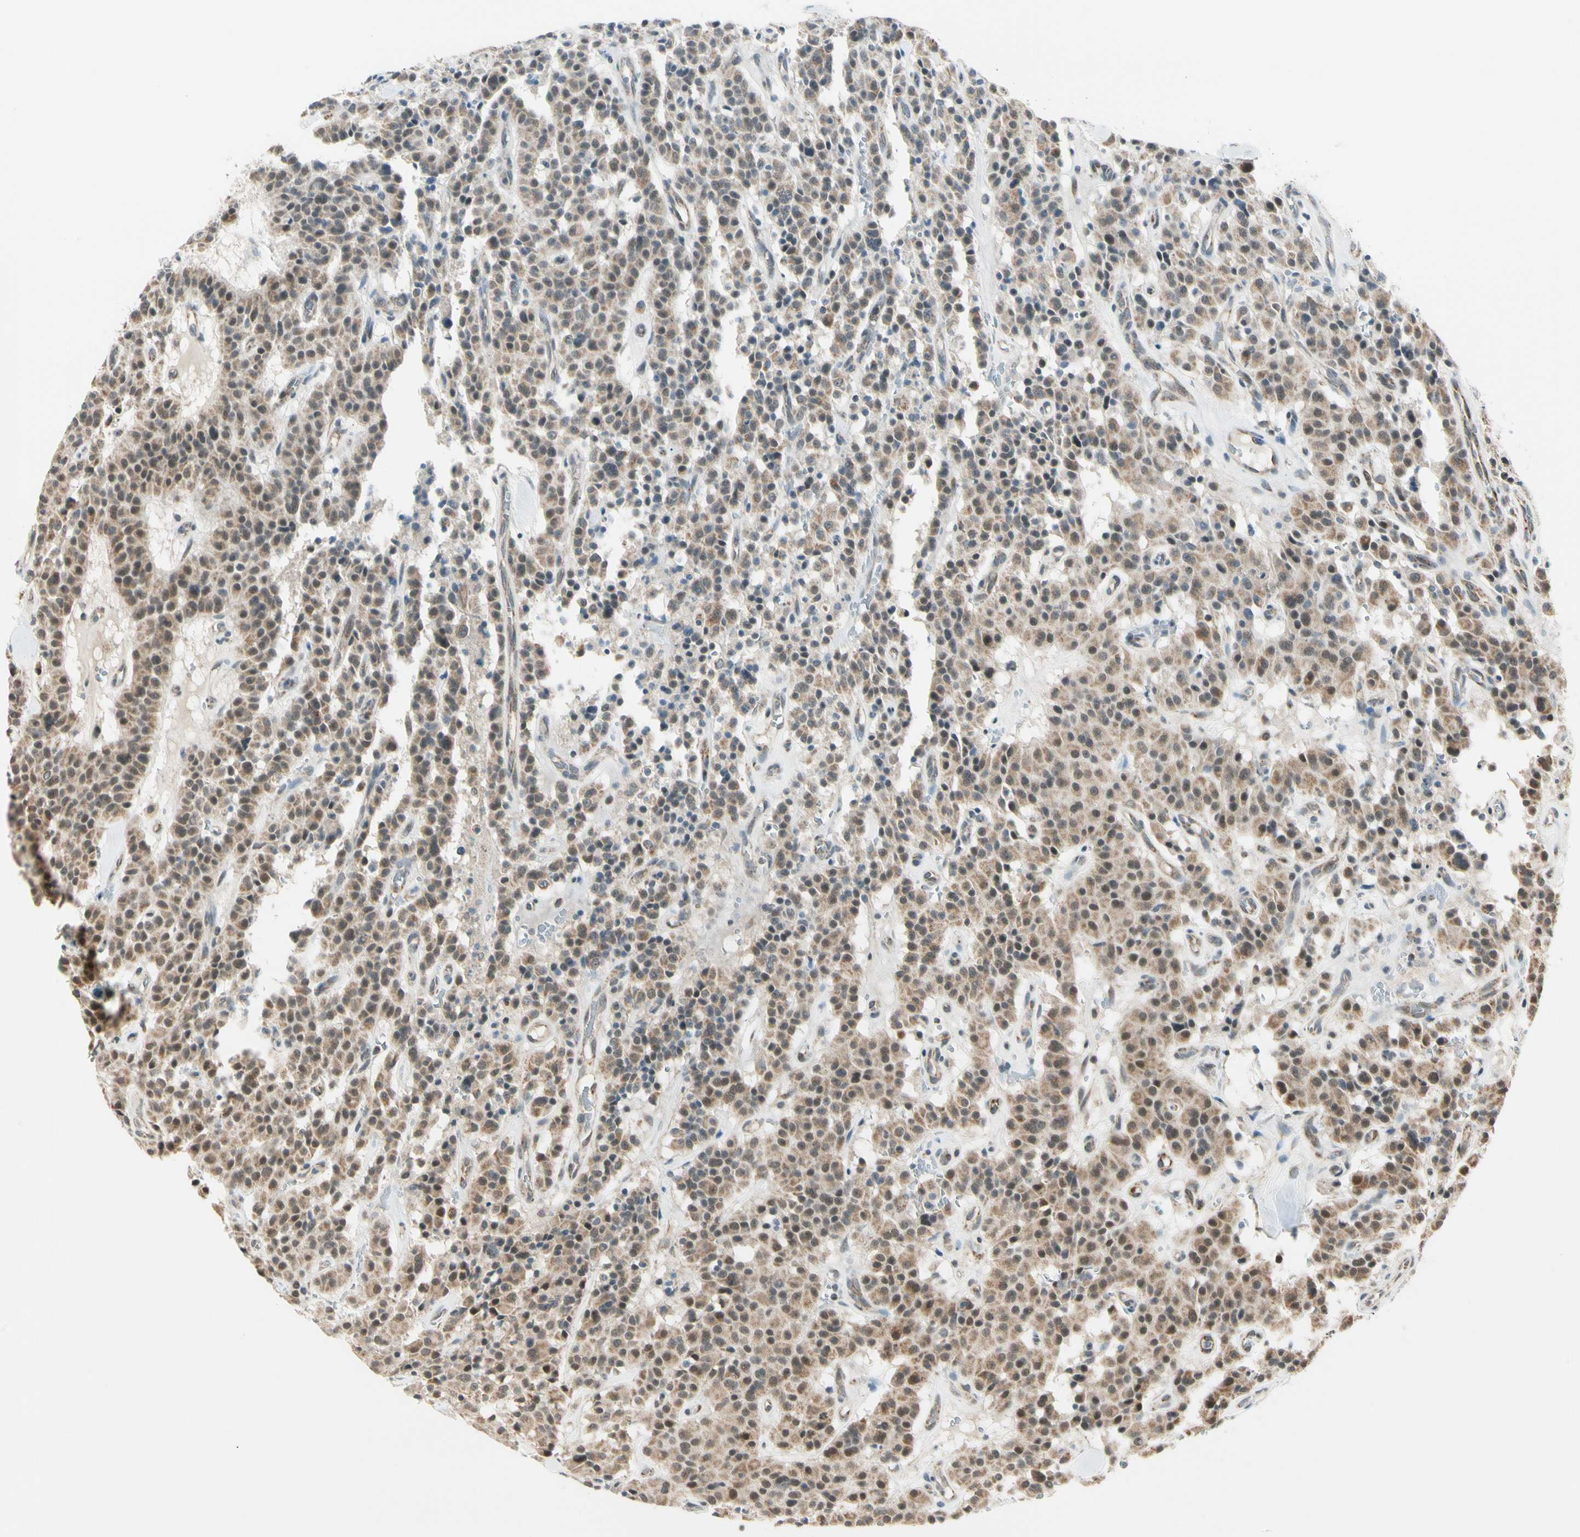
{"staining": {"intensity": "weak", "quantity": ">75%", "location": "cytoplasmic/membranous"}, "tissue": "carcinoid", "cell_type": "Tumor cells", "image_type": "cancer", "snomed": [{"axis": "morphology", "description": "Carcinoid, malignant, NOS"}, {"axis": "topography", "description": "Lung"}], "caption": "Protein expression analysis of human carcinoid (malignant) reveals weak cytoplasmic/membranous staining in approximately >75% of tumor cells.", "gene": "KHDC4", "patient": {"sex": "male", "age": 30}}